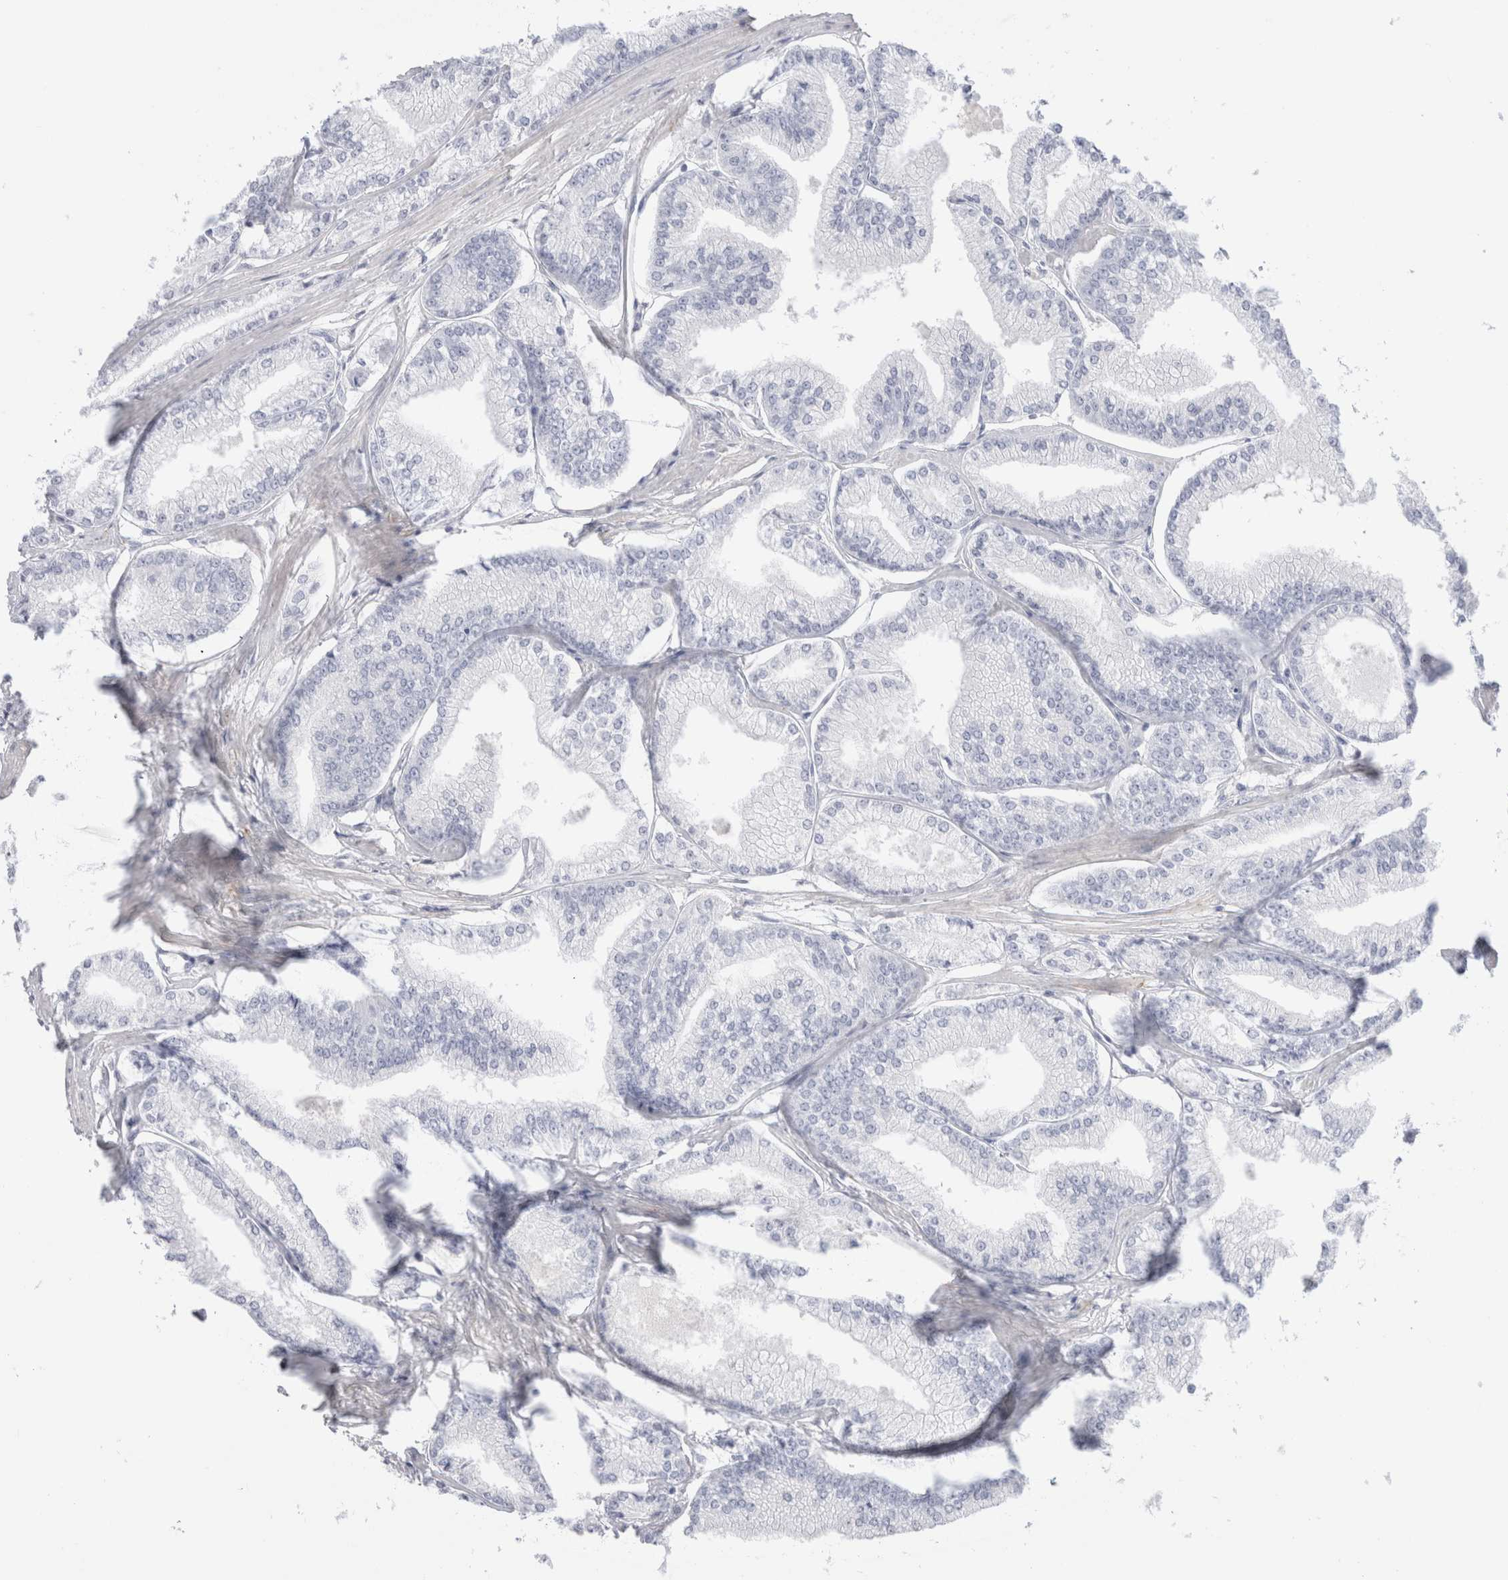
{"staining": {"intensity": "negative", "quantity": "none", "location": "none"}, "tissue": "prostate cancer", "cell_type": "Tumor cells", "image_type": "cancer", "snomed": [{"axis": "morphology", "description": "Adenocarcinoma, Low grade"}, {"axis": "topography", "description": "Prostate"}], "caption": "Immunohistochemical staining of prostate cancer (low-grade adenocarcinoma) exhibits no significant expression in tumor cells.", "gene": "MUC15", "patient": {"sex": "male", "age": 52}}